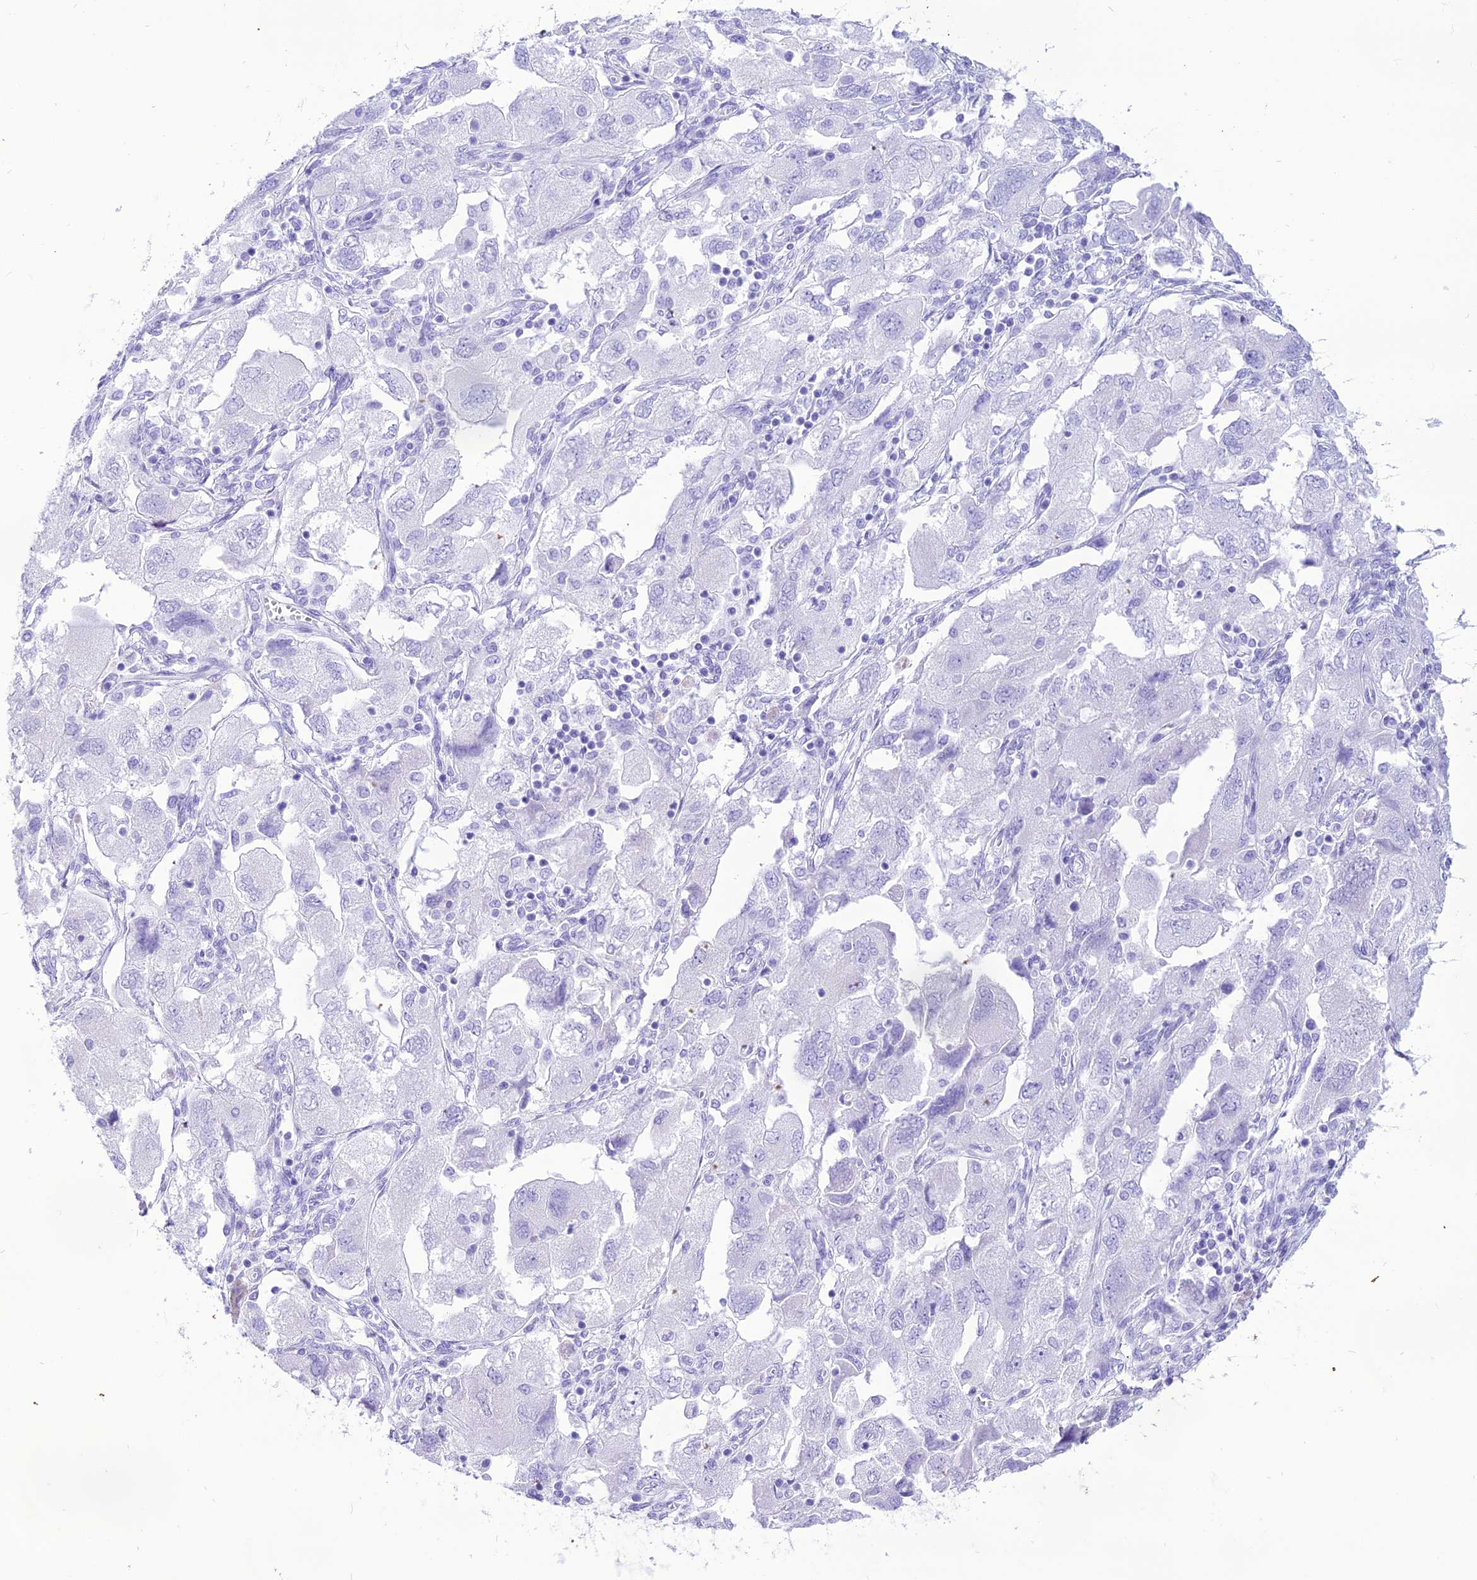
{"staining": {"intensity": "negative", "quantity": "none", "location": "none"}, "tissue": "ovarian cancer", "cell_type": "Tumor cells", "image_type": "cancer", "snomed": [{"axis": "morphology", "description": "Carcinoma, NOS"}, {"axis": "morphology", "description": "Cystadenocarcinoma, serous, NOS"}, {"axis": "topography", "description": "Ovary"}], "caption": "The IHC micrograph has no significant positivity in tumor cells of ovarian cancer (serous cystadenocarcinoma) tissue.", "gene": "PNMA5", "patient": {"sex": "female", "age": 69}}